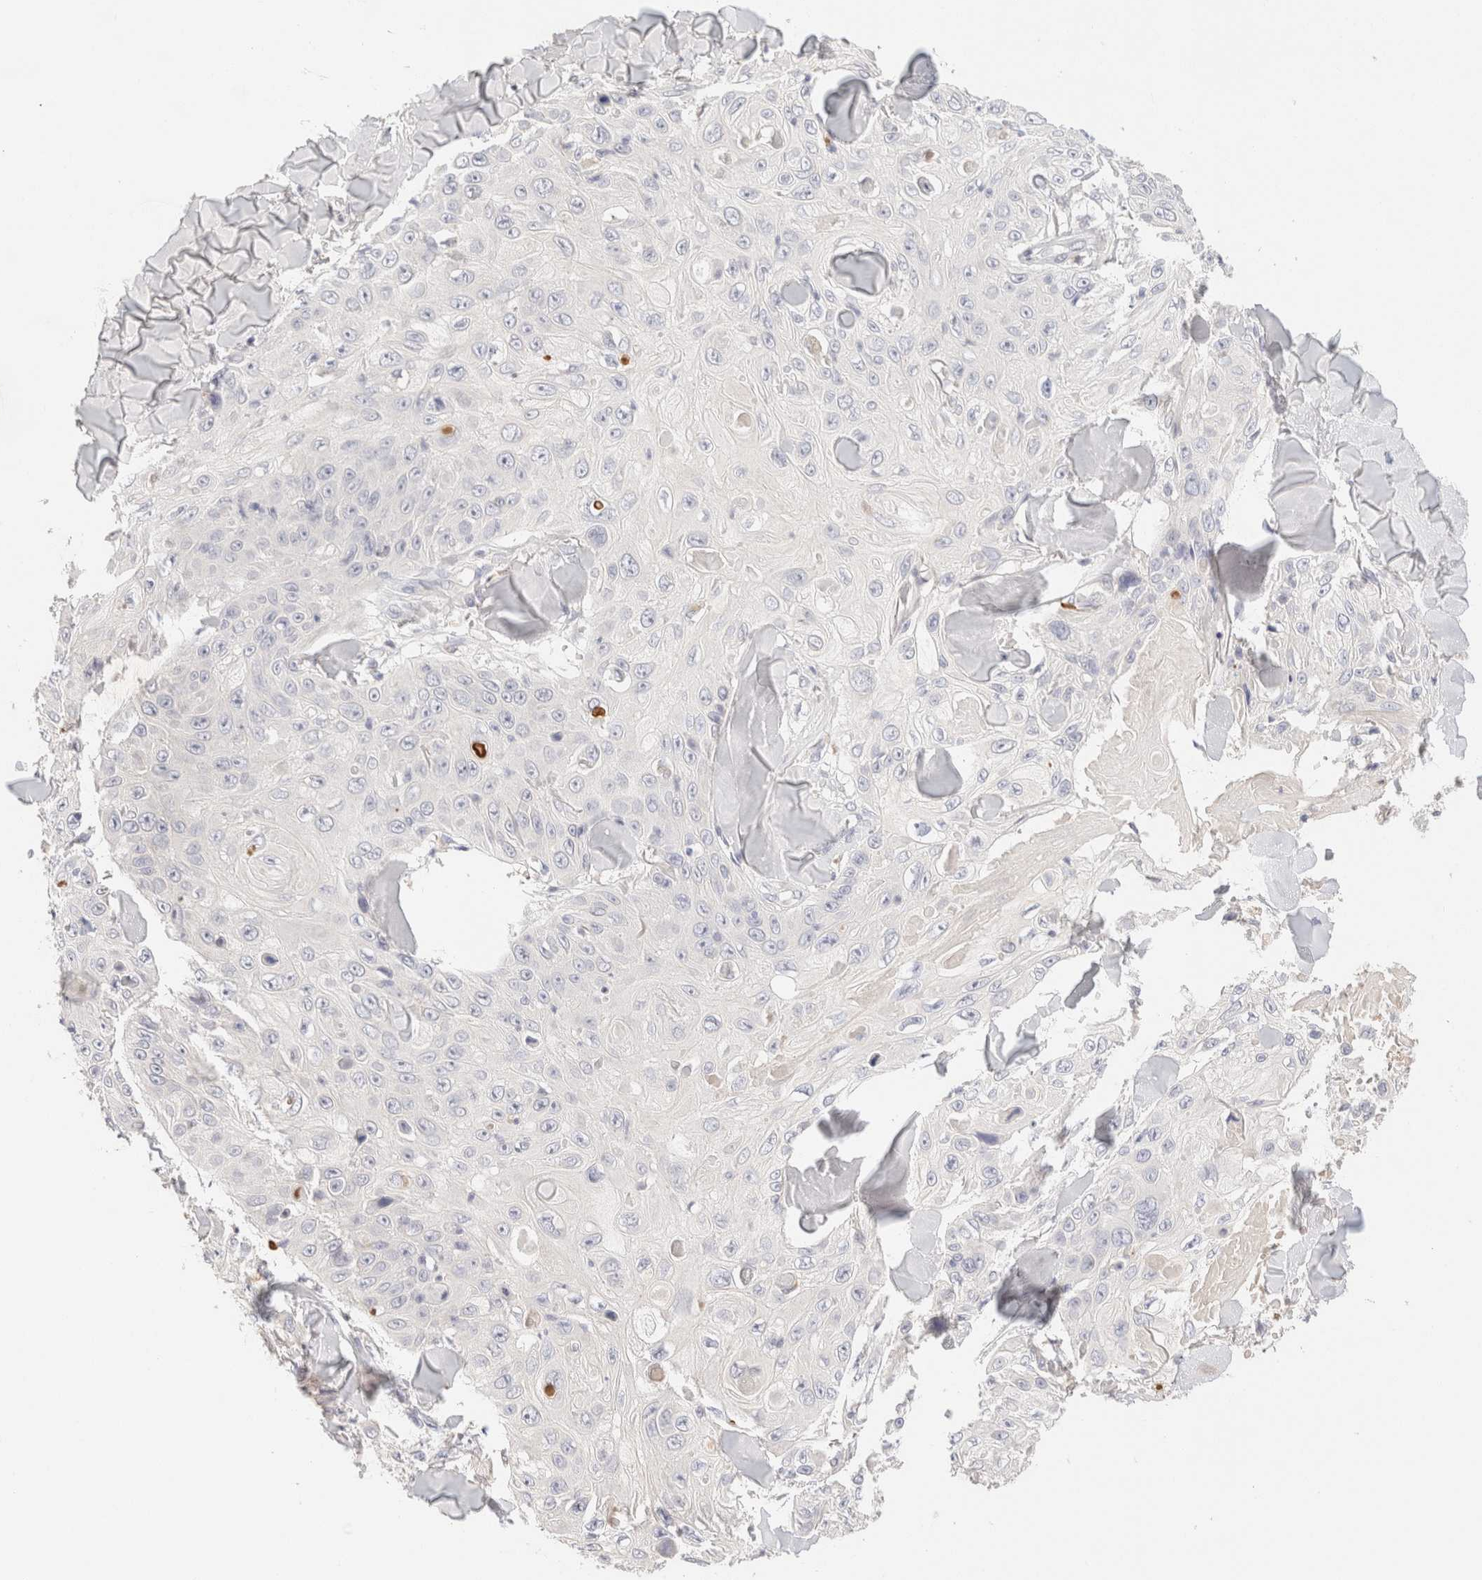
{"staining": {"intensity": "negative", "quantity": "none", "location": "none"}, "tissue": "skin cancer", "cell_type": "Tumor cells", "image_type": "cancer", "snomed": [{"axis": "morphology", "description": "Squamous cell carcinoma, NOS"}, {"axis": "topography", "description": "Skin"}], "caption": "Immunohistochemical staining of skin cancer (squamous cell carcinoma) shows no significant positivity in tumor cells.", "gene": "SCGB2A2", "patient": {"sex": "male", "age": 86}}